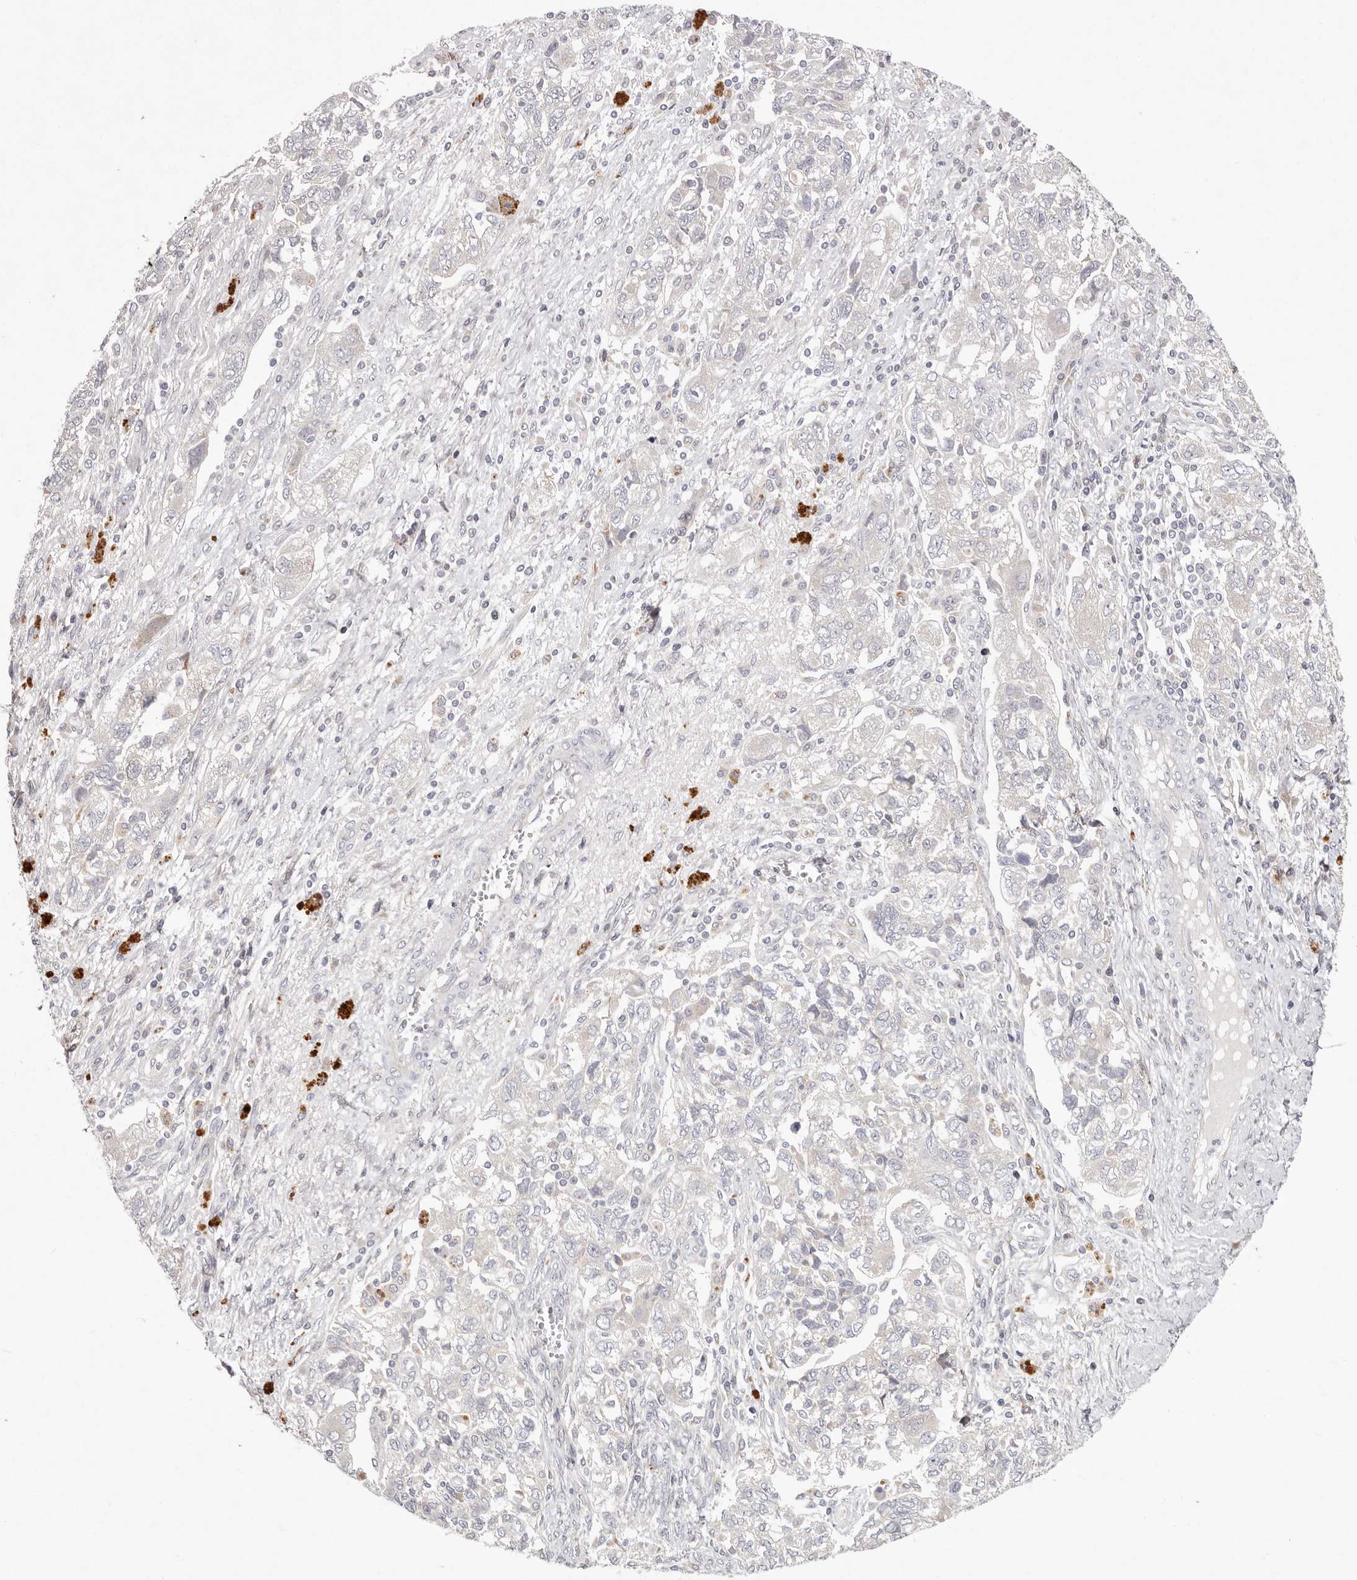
{"staining": {"intensity": "negative", "quantity": "none", "location": "none"}, "tissue": "ovarian cancer", "cell_type": "Tumor cells", "image_type": "cancer", "snomed": [{"axis": "morphology", "description": "Carcinoma, NOS"}, {"axis": "morphology", "description": "Cystadenocarcinoma, serous, NOS"}, {"axis": "topography", "description": "Ovary"}], "caption": "This is a histopathology image of immunohistochemistry staining of ovarian serous cystadenocarcinoma, which shows no expression in tumor cells.", "gene": "GARNL3", "patient": {"sex": "female", "age": 69}}